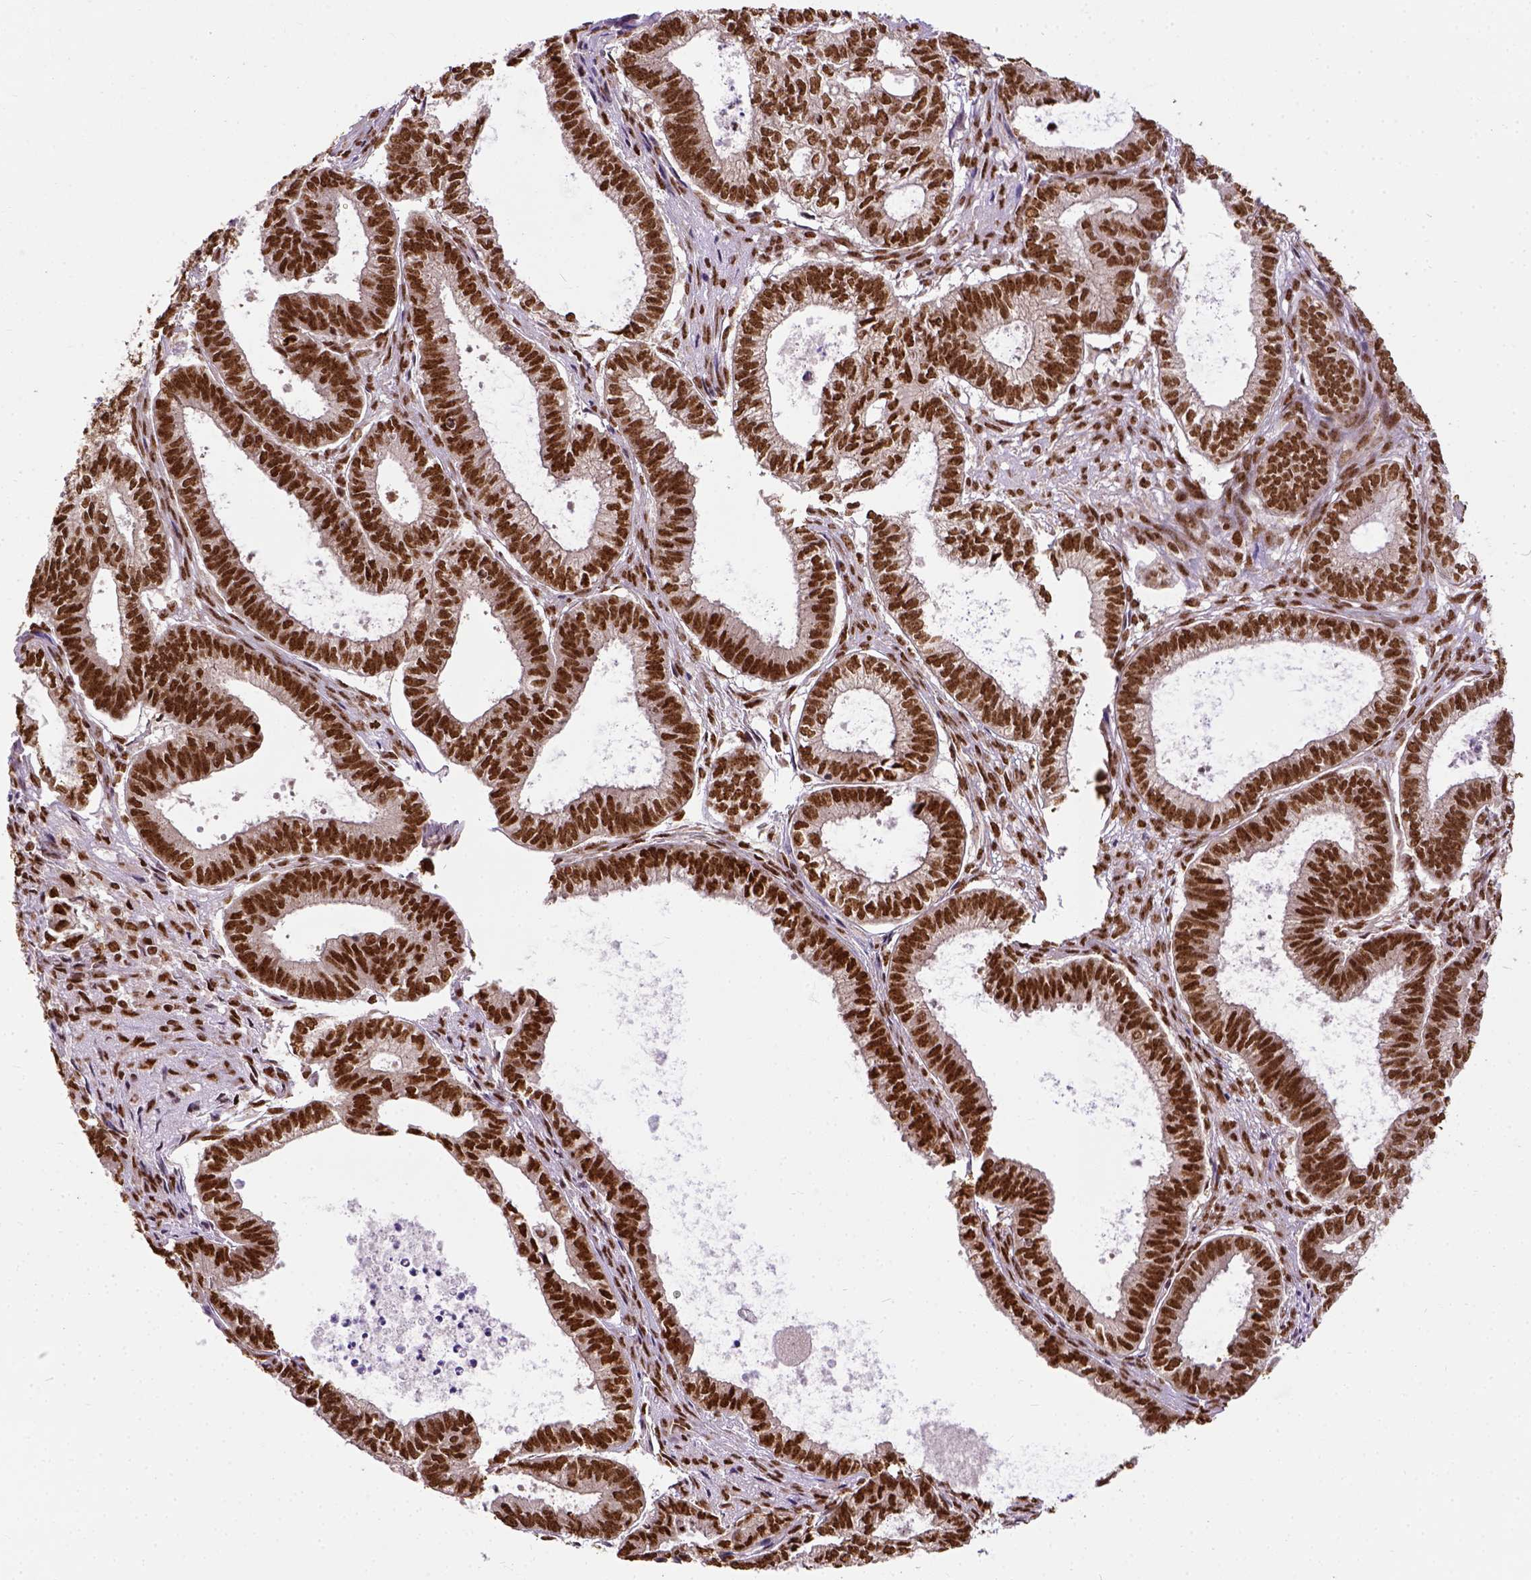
{"staining": {"intensity": "strong", "quantity": ">75%", "location": "nuclear"}, "tissue": "ovarian cancer", "cell_type": "Tumor cells", "image_type": "cancer", "snomed": [{"axis": "morphology", "description": "Carcinoma, endometroid"}, {"axis": "topography", "description": "Ovary"}], "caption": "Tumor cells display high levels of strong nuclear positivity in approximately >75% of cells in endometroid carcinoma (ovarian). Immunohistochemistry (ihc) stains the protein of interest in brown and the nuclei are stained blue.", "gene": "NACC1", "patient": {"sex": "female", "age": 64}}